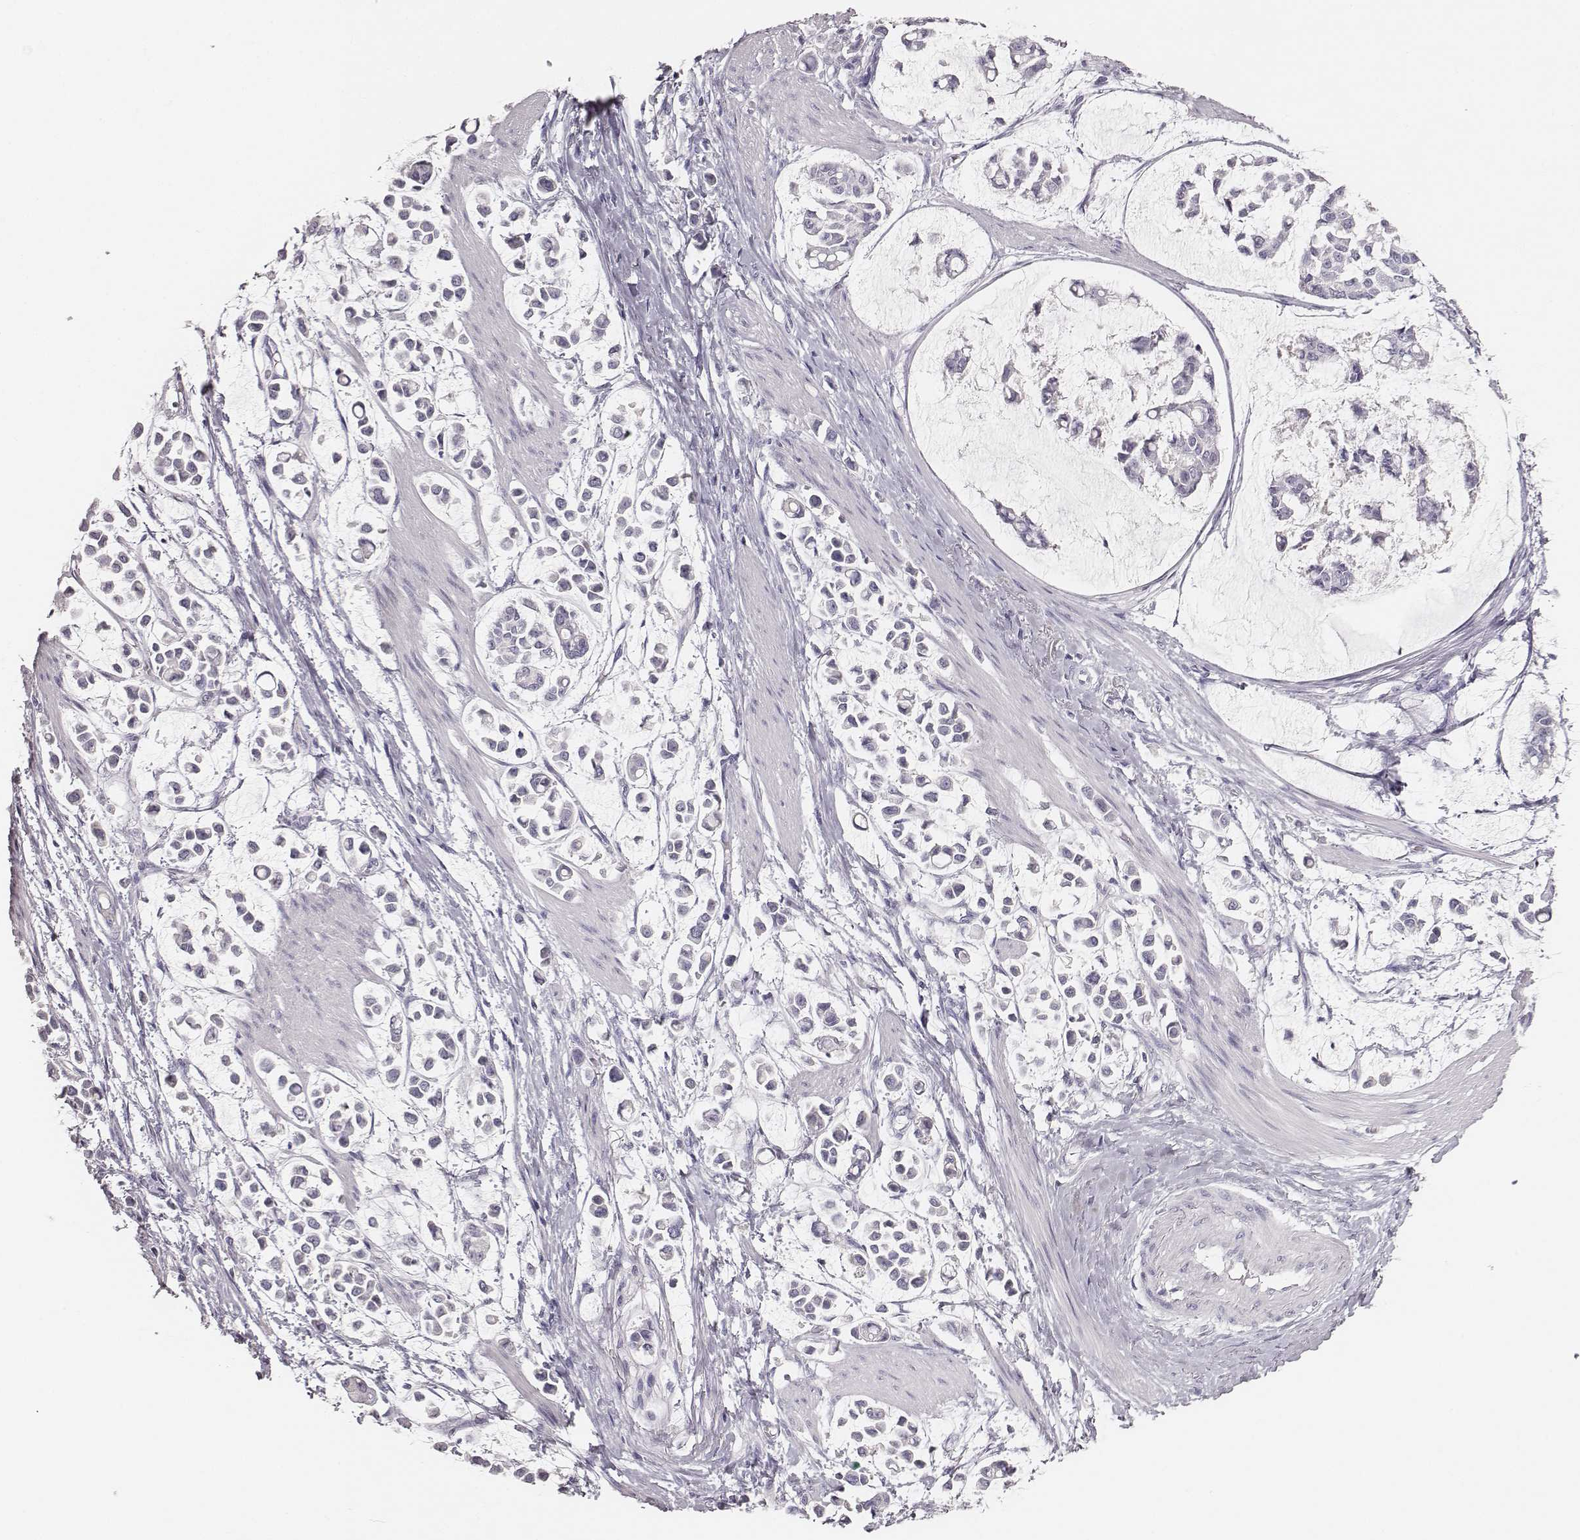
{"staining": {"intensity": "negative", "quantity": "none", "location": "none"}, "tissue": "stomach cancer", "cell_type": "Tumor cells", "image_type": "cancer", "snomed": [{"axis": "morphology", "description": "Adenocarcinoma, NOS"}, {"axis": "topography", "description": "Stomach"}], "caption": "Immunohistochemistry of adenocarcinoma (stomach) shows no expression in tumor cells. Nuclei are stained in blue.", "gene": "MYH6", "patient": {"sex": "male", "age": 82}}